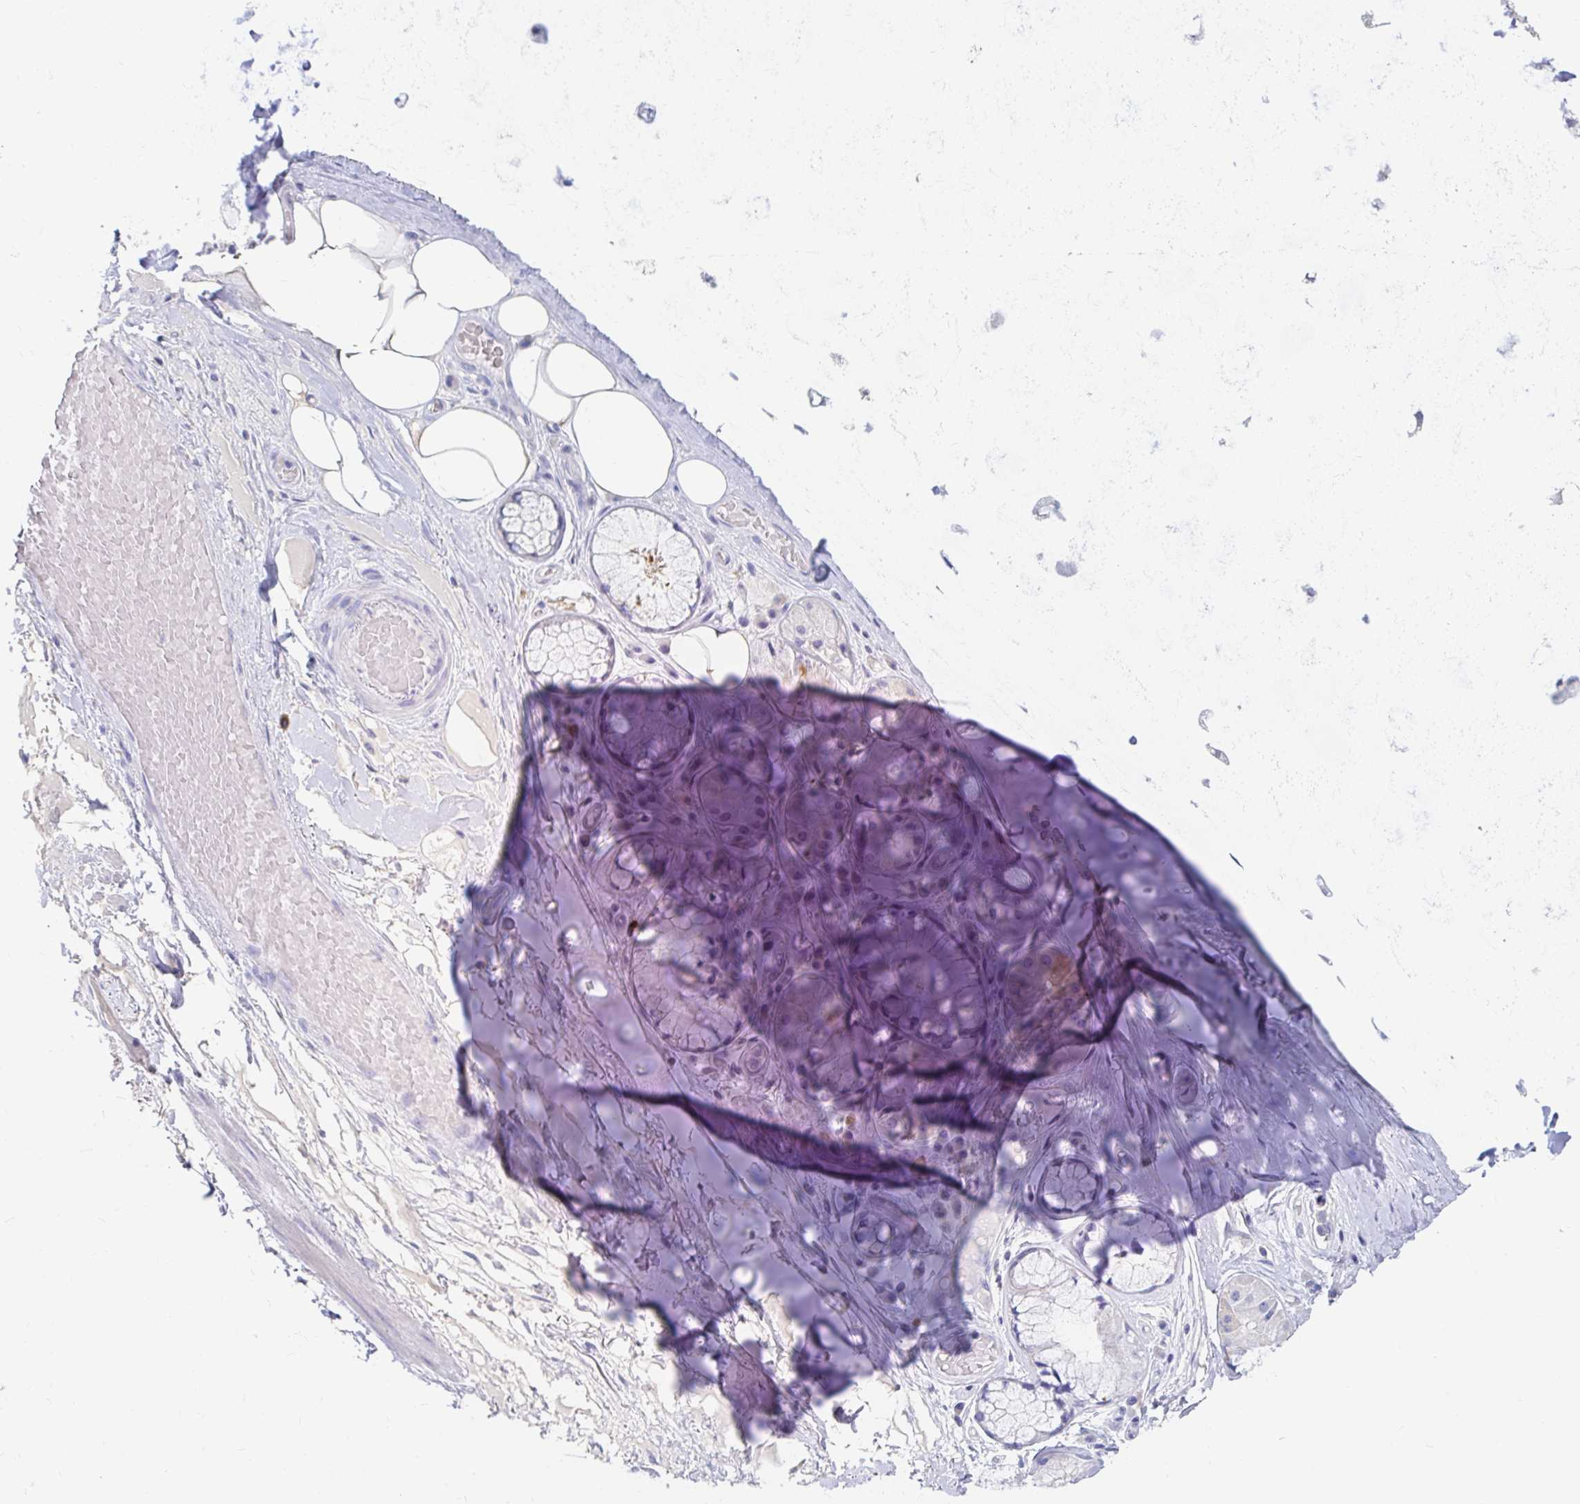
{"staining": {"intensity": "negative", "quantity": "none", "location": "none"}, "tissue": "adipose tissue", "cell_type": "Adipocytes", "image_type": "normal", "snomed": [{"axis": "morphology", "description": "Normal tissue, NOS"}, {"axis": "topography", "description": "Cartilage tissue"}, {"axis": "topography", "description": "Bronchus"}], "caption": "Immunohistochemistry (IHC) micrograph of unremarkable adipose tissue stained for a protein (brown), which shows no staining in adipocytes. (IHC, brightfield microscopy, high magnification).", "gene": "LAMC3", "patient": {"sex": "male", "age": 64}}